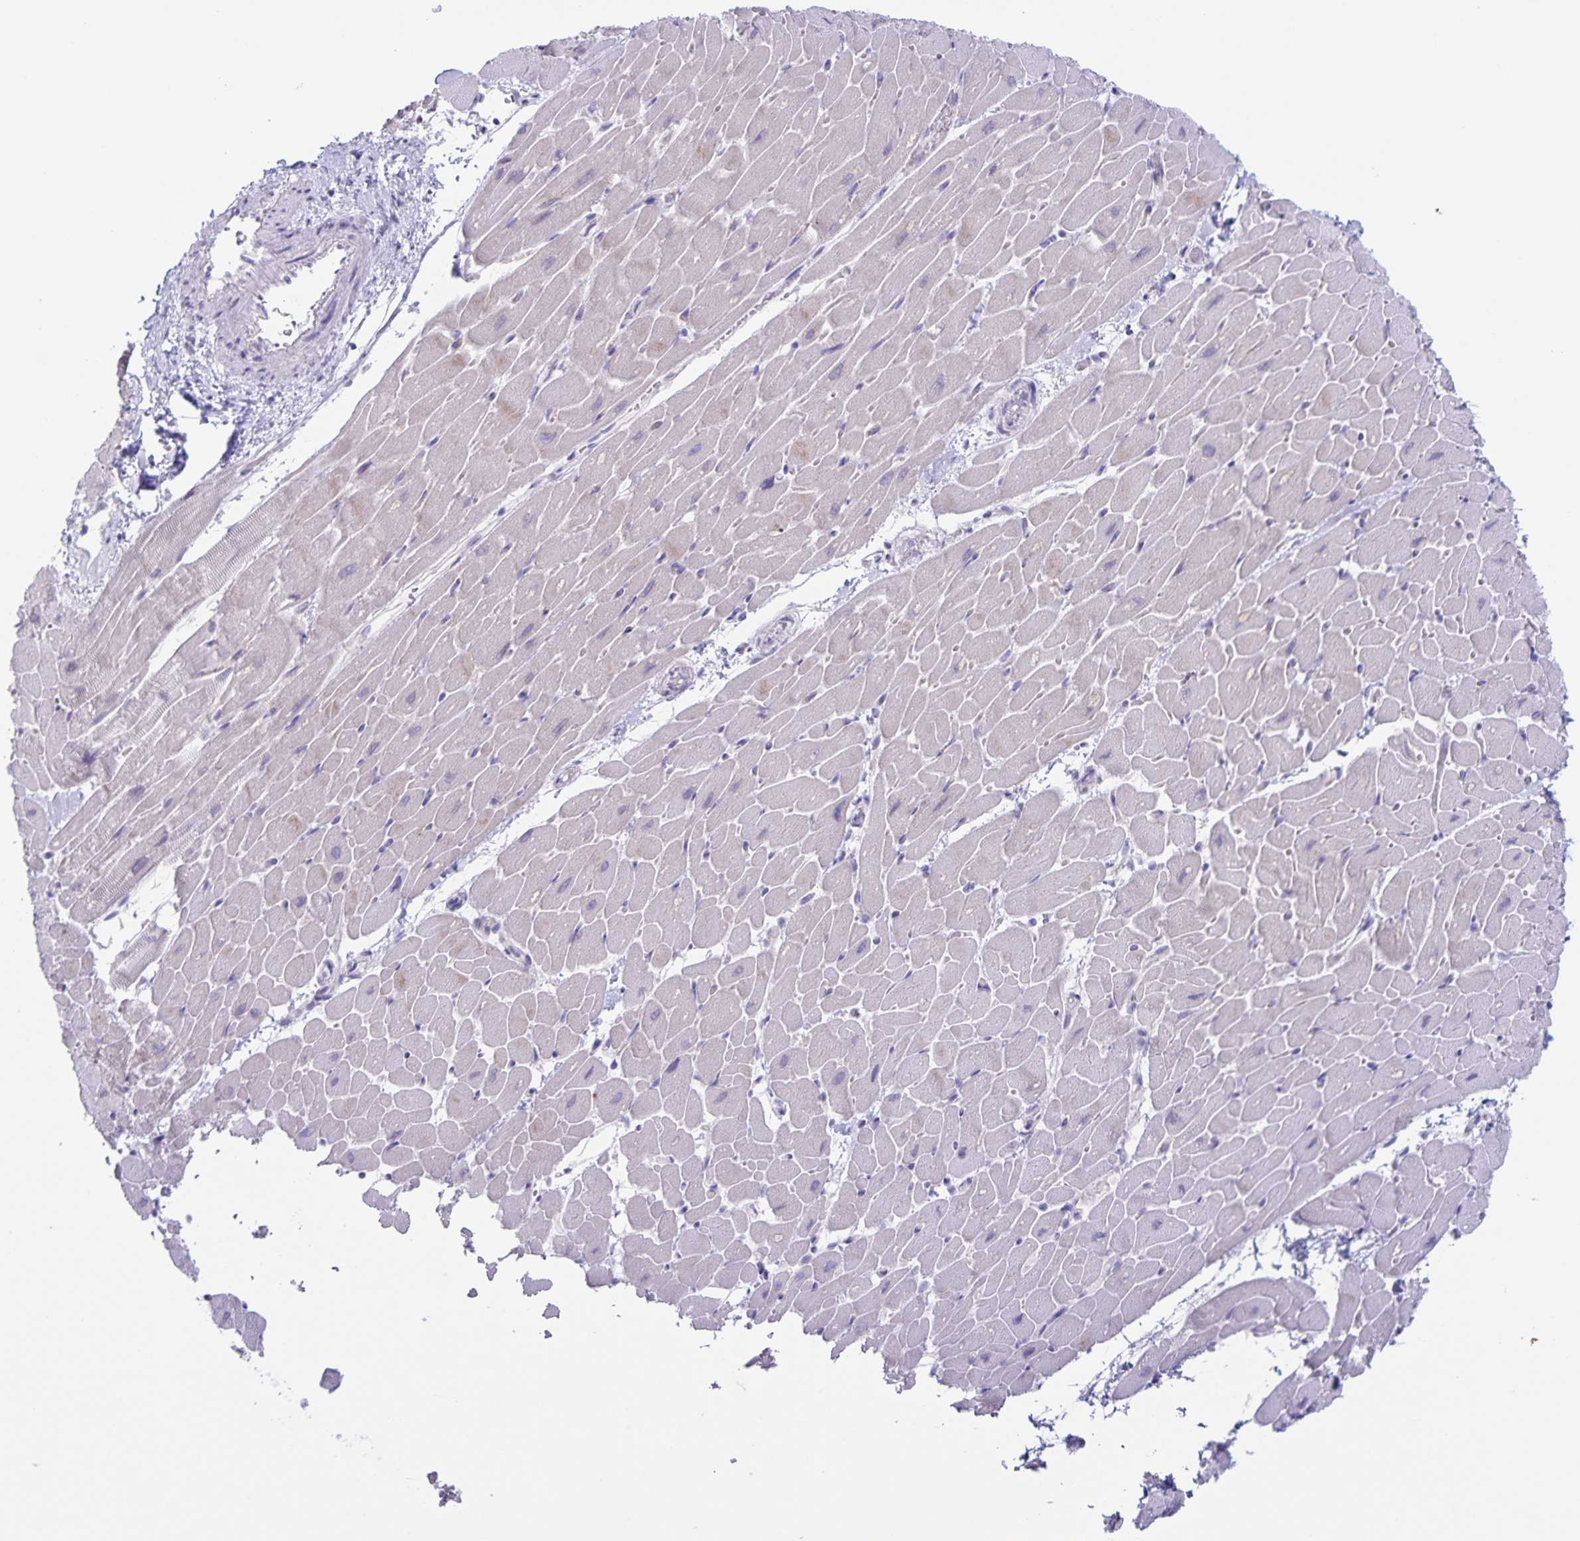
{"staining": {"intensity": "negative", "quantity": "none", "location": "none"}, "tissue": "heart muscle", "cell_type": "Cardiomyocytes", "image_type": "normal", "snomed": [{"axis": "morphology", "description": "Normal tissue, NOS"}, {"axis": "topography", "description": "Heart"}], "caption": "The histopathology image shows no staining of cardiomyocytes in unremarkable heart muscle. (Brightfield microscopy of DAB (3,3'-diaminobenzidine) immunohistochemistry (IHC) at high magnification).", "gene": "AQP4", "patient": {"sex": "male", "age": 37}}